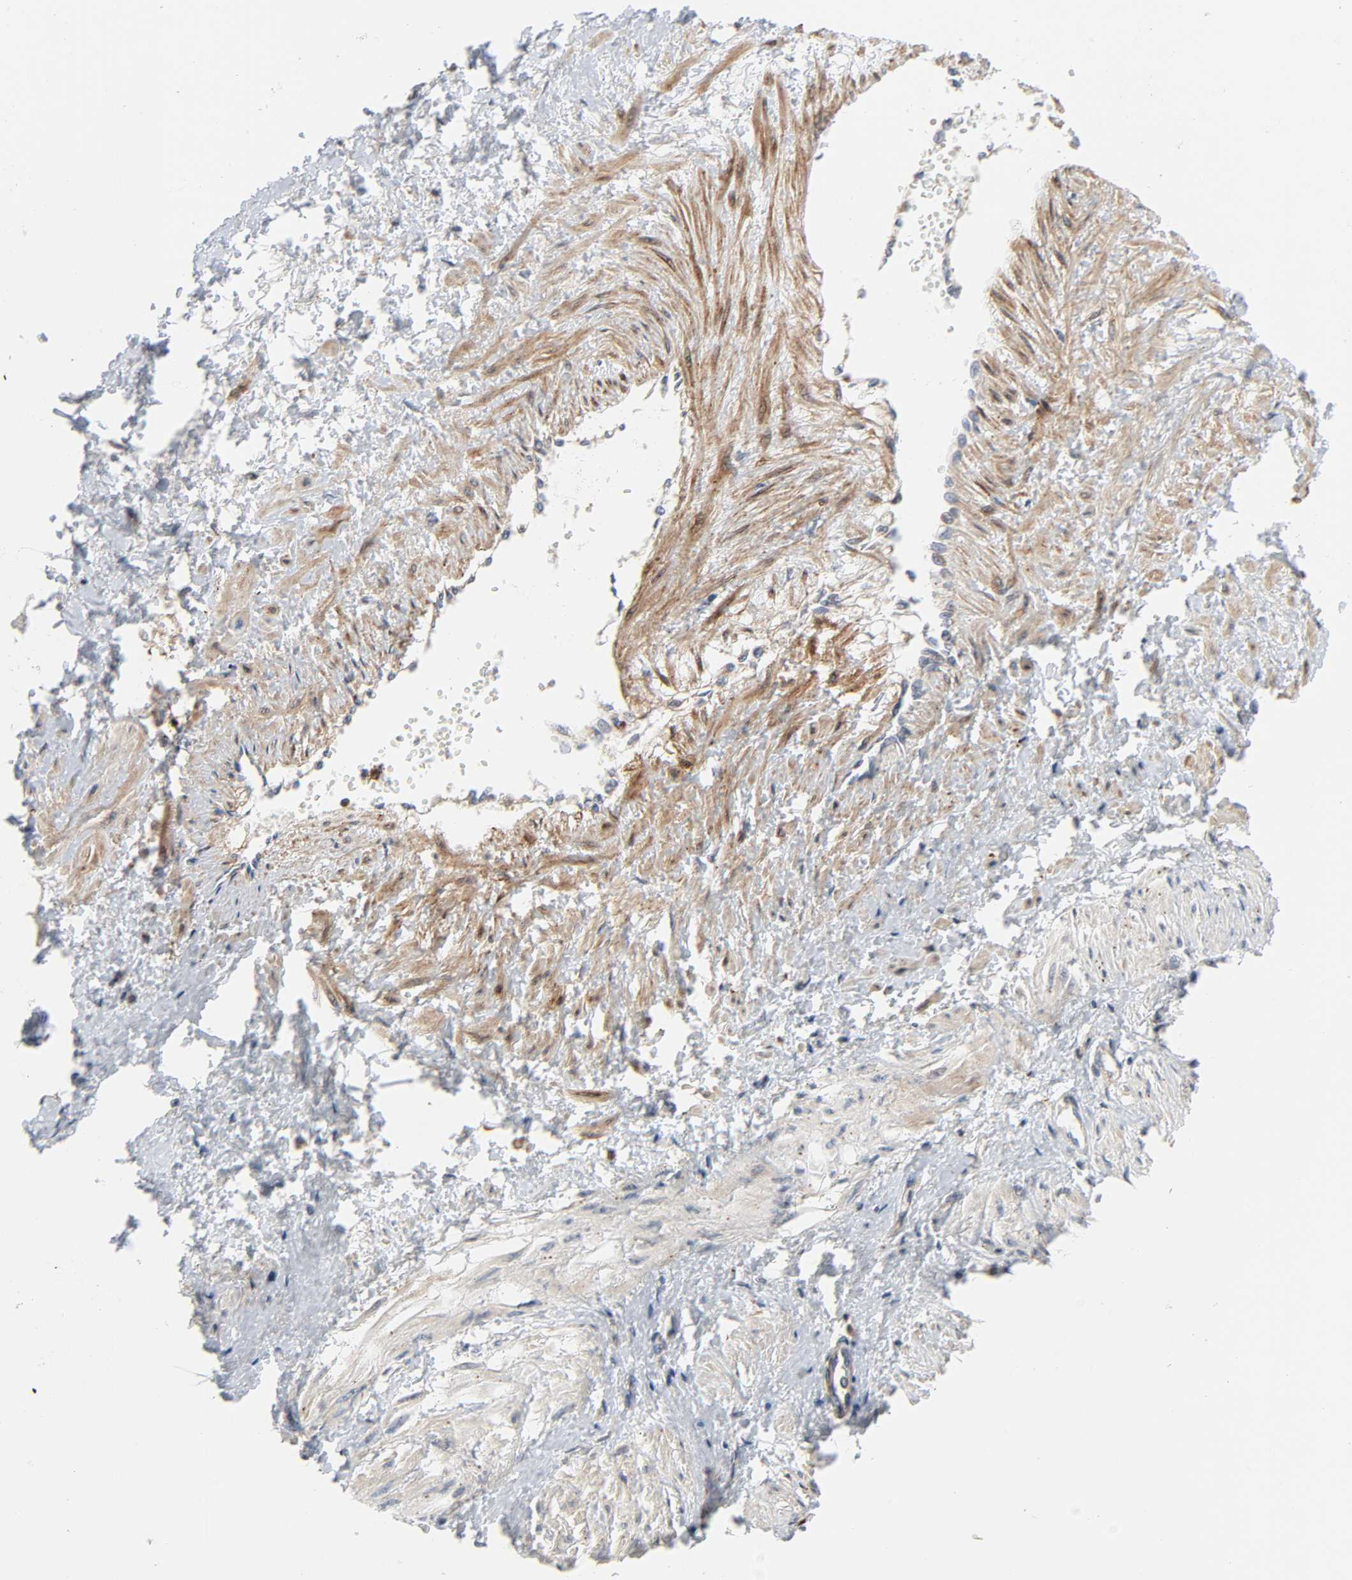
{"staining": {"intensity": "strong", "quantity": ">75%", "location": "cytoplasmic/membranous"}, "tissue": "smooth muscle", "cell_type": "Smooth muscle cells", "image_type": "normal", "snomed": [{"axis": "morphology", "description": "Normal tissue, NOS"}, {"axis": "topography", "description": "Smooth muscle"}, {"axis": "topography", "description": "Uterus"}], "caption": "Smooth muscle cells exhibit high levels of strong cytoplasmic/membranous positivity in about >75% of cells in normal human smooth muscle. (DAB = brown stain, brightfield microscopy at high magnification).", "gene": "ARHGAP1", "patient": {"sex": "female", "age": 39}}